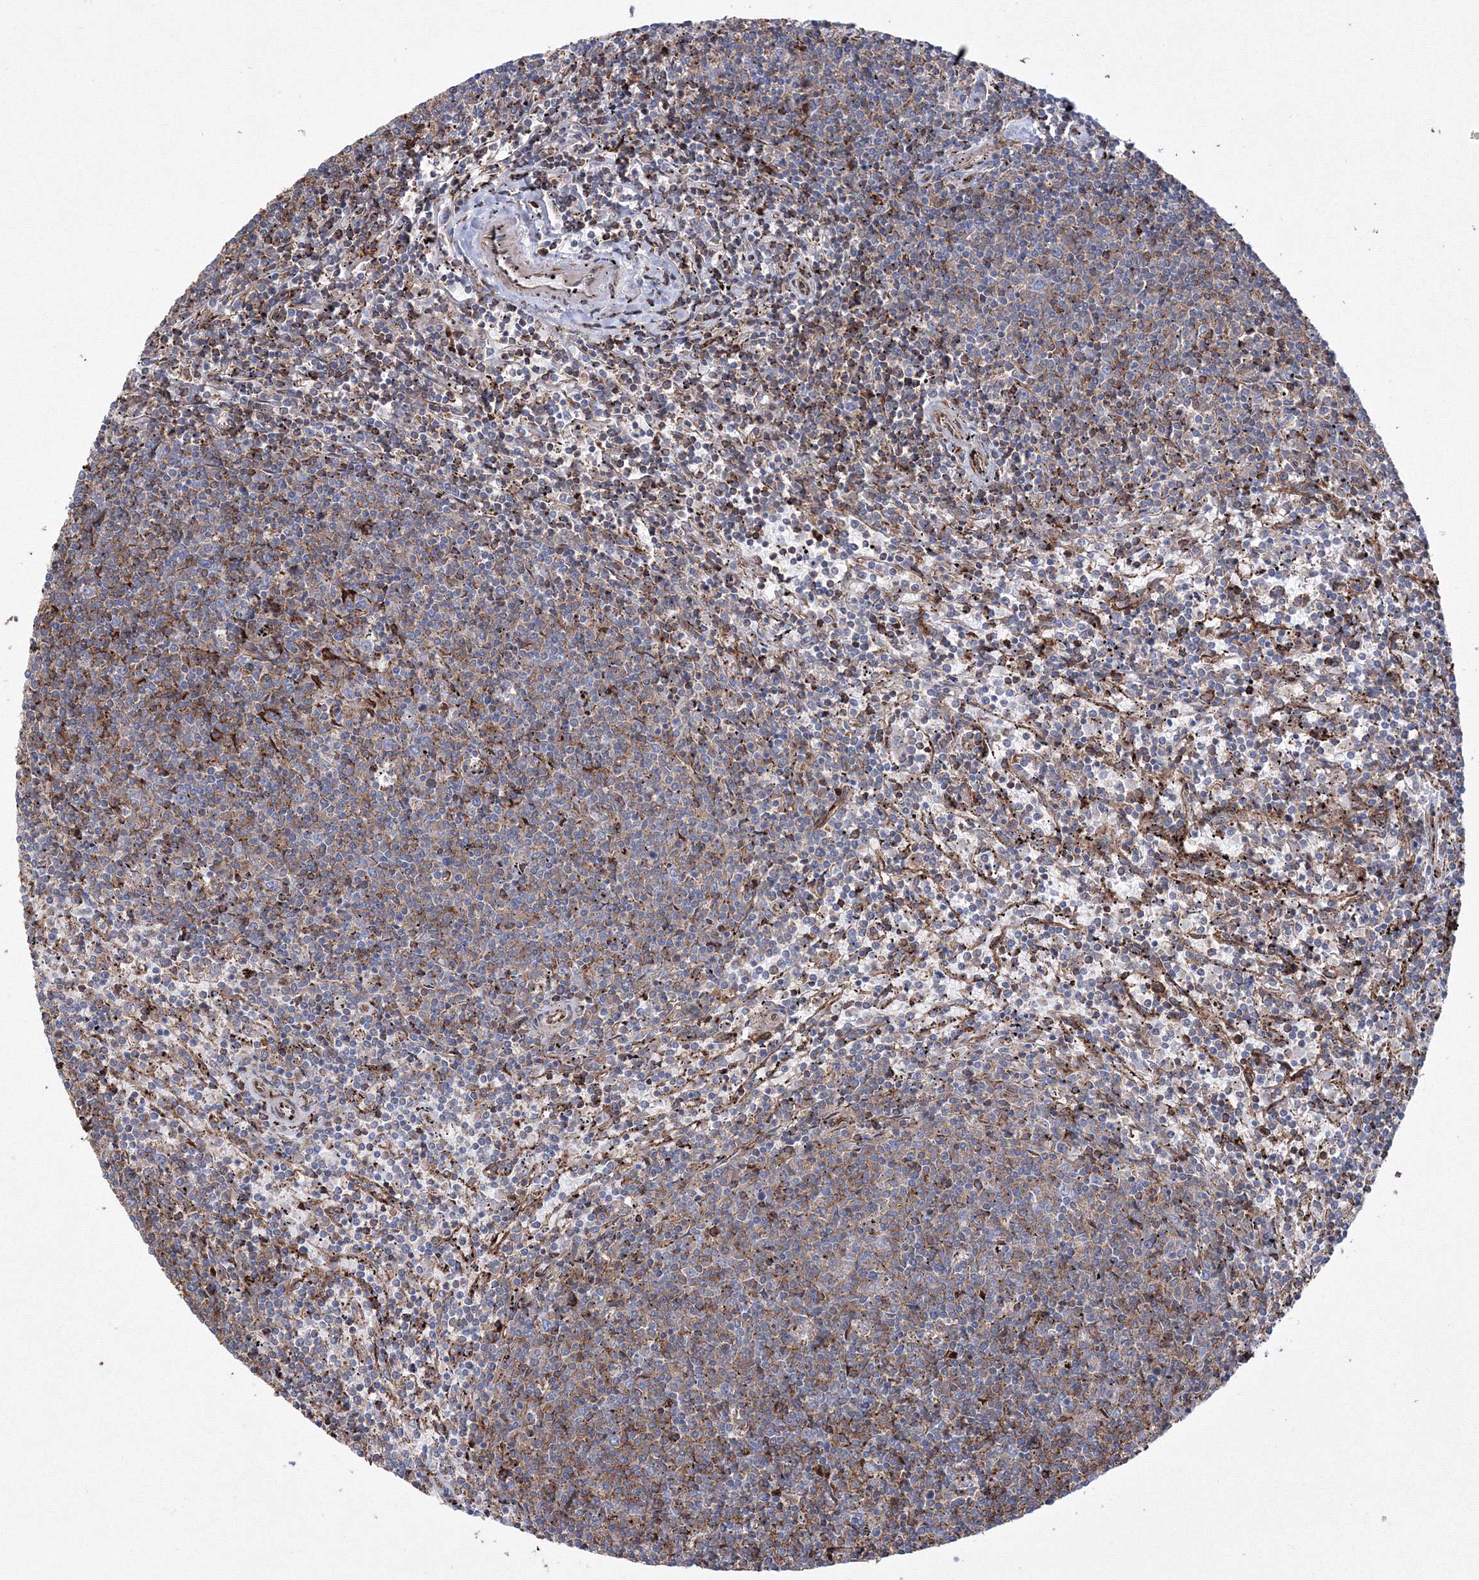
{"staining": {"intensity": "moderate", "quantity": "<25%", "location": "cytoplasmic/membranous"}, "tissue": "lymphoma", "cell_type": "Tumor cells", "image_type": "cancer", "snomed": [{"axis": "morphology", "description": "Malignant lymphoma, non-Hodgkin's type, Low grade"}, {"axis": "topography", "description": "Spleen"}], "caption": "An immunohistochemistry (IHC) histopathology image of neoplastic tissue is shown. Protein staining in brown shows moderate cytoplasmic/membranous positivity in lymphoma within tumor cells.", "gene": "GPR82", "patient": {"sex": "female", "age": 50}}